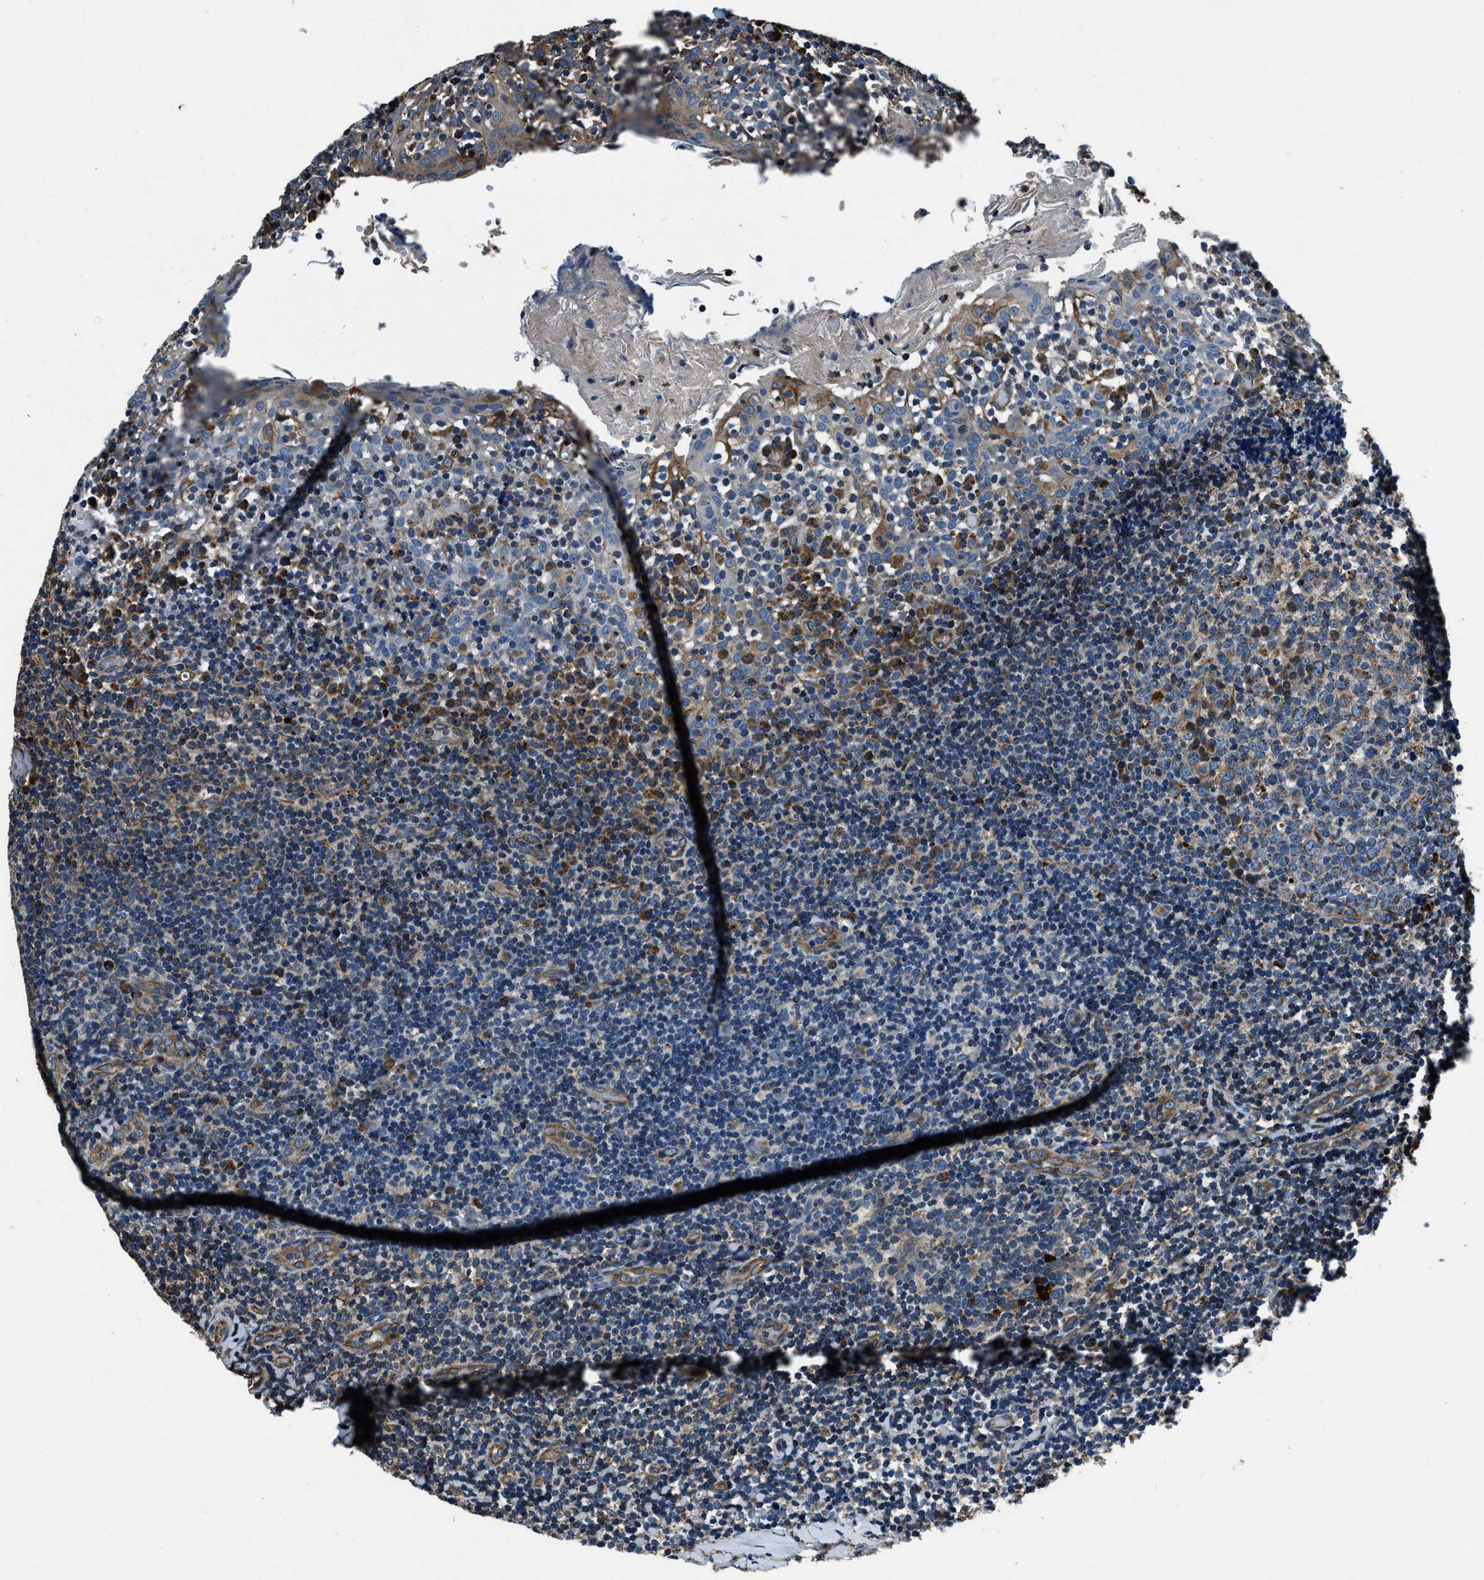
{"staining": {"intensity": "moderate", "quantity": "<25%", "location": "cytoplasmic/membranous"}, "tissue": "tonsil", "cell_type": "Germinal center cells", "image_type": "normal", "snomed": [{"axis": "morphology", "description": "Normal tissue, NOS"}, {"axis": "topography", "description": "Tonsil"}], "caption": "Immunohistochemical staining of benign tonsil exhibits <25% levels of moderate cytoplasmic/membranous protein positivity in approximately <25% of germinal center cells.", "gene": "OGDH", "patient": {"sex": "female", "age": 19}}